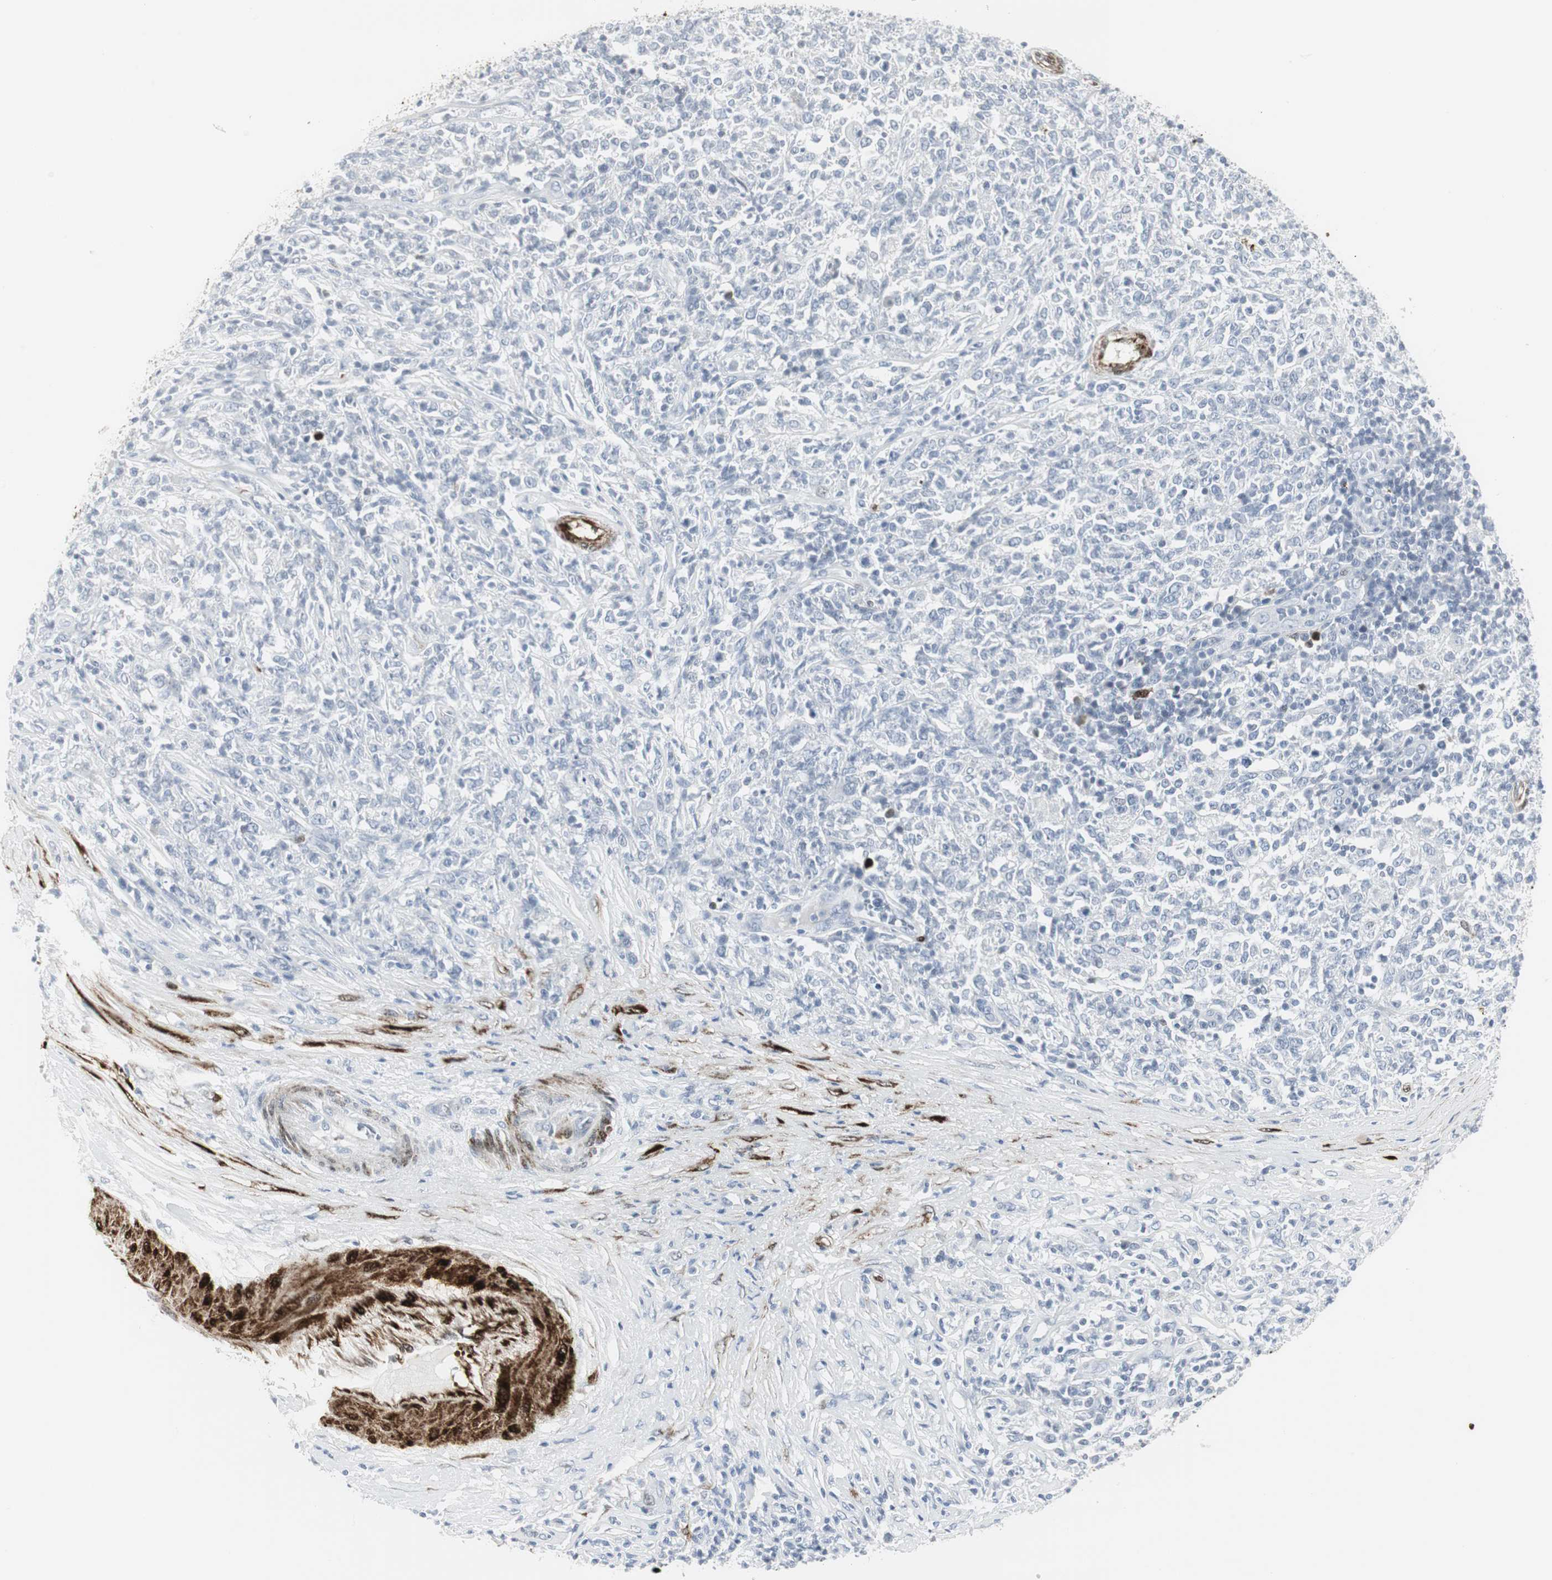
{"staining": {"intensity": "negative", "quantity": "none", "location": "none"}, "tissue": "lymphoma", "cell_type": "Tumor cells", "image_type": "cancer", "snomed": [{"axis": "morphology", "description": "Malignant lymphoma, non-Hodgkin's type, High grade"}, {"axis": "topography", "description": "Lymph node"}], "caption": "There is no significant staining in tumor cells of lymphoma.", "gene": "PPP1R14A", "patient": {"sex": "female", "age": 84}}